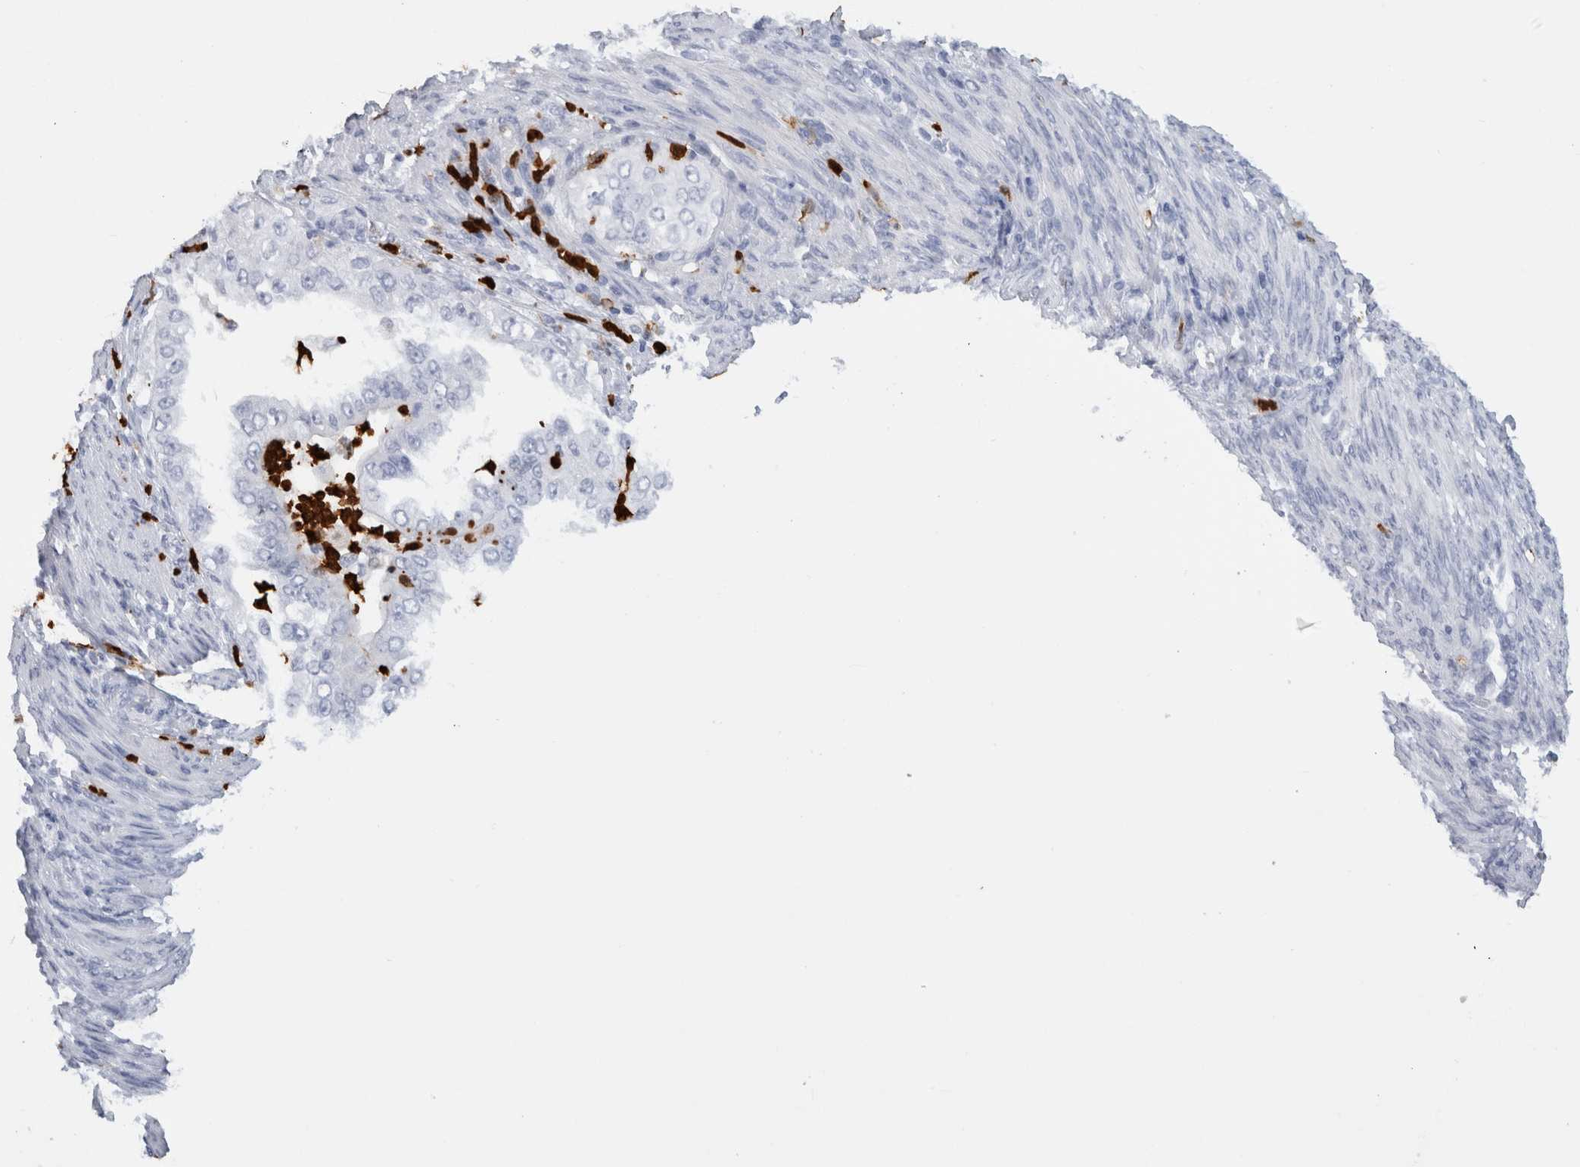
{"staining": {"intensity": "negative", "quantity": "none", "location": "none"}, "tissue": "endometrial cancer", "cell_type": "Tumor cells", "image_type": "cancer", "snomed": [{"axis": "morphology", "description": "Adenocarcinoma, NOS"}, {"axis": "topography", "description": "Endometrium"}], "caption": "IHC of human endometrial cancer demonstrates no positivity in tumor cells.", "gene": "S100A8", "patient": {"sex": "female", "age": 85}}